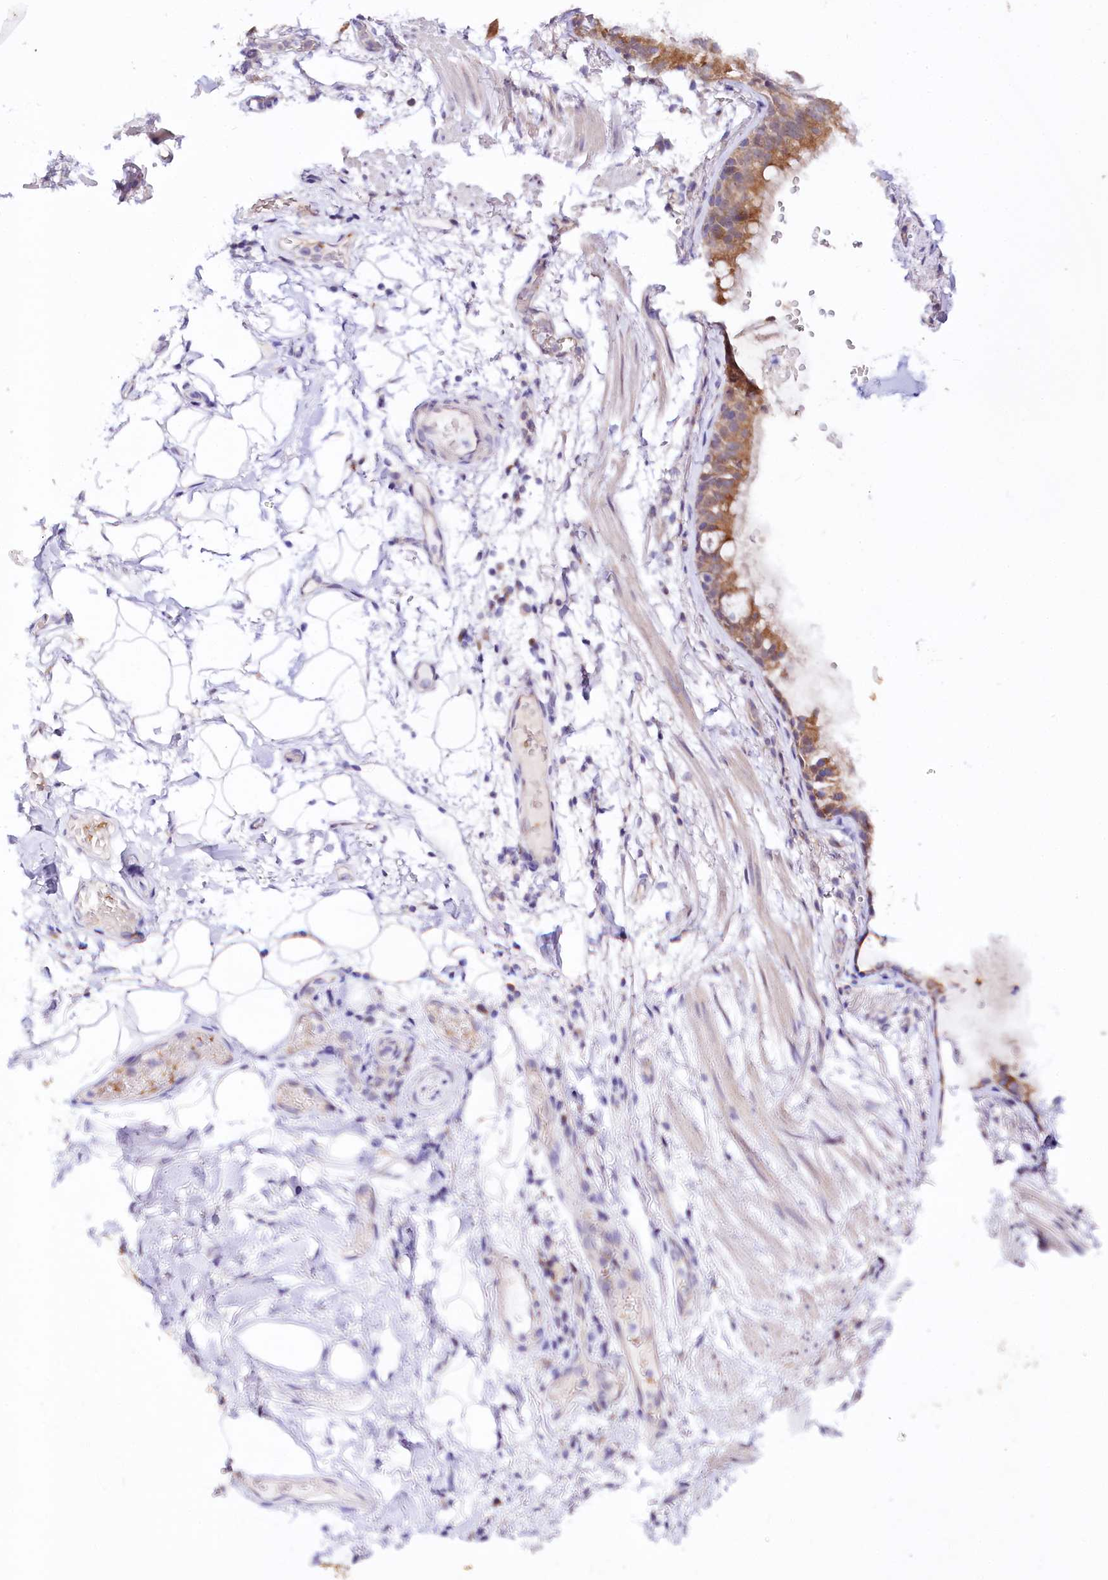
{"staining": {"intensity": "weak", "quantity": ">75%", "location": "cytoplasmic/membranous"}, "tissue": "adipose tissue", "cell_type": "Adipocytes", "image_type": "normal", "snomed": [{"axis": "morphology", "description": "Normal tissue, NOS"}, {"axis": "topography", "description": "Lymph node"}, {"axis": "topography", "description": "Cartilage tissue"}, {"axis": "topography", "description": "Bronchus"}], "caption": "Protein expression analysis of benign adipose tissue demonstrates weak cytoplasmic/membranous positivity in approximately >75% of adipocytes.", "gene": "CEP295", "patient": {"sex": "male", "age": 63}}